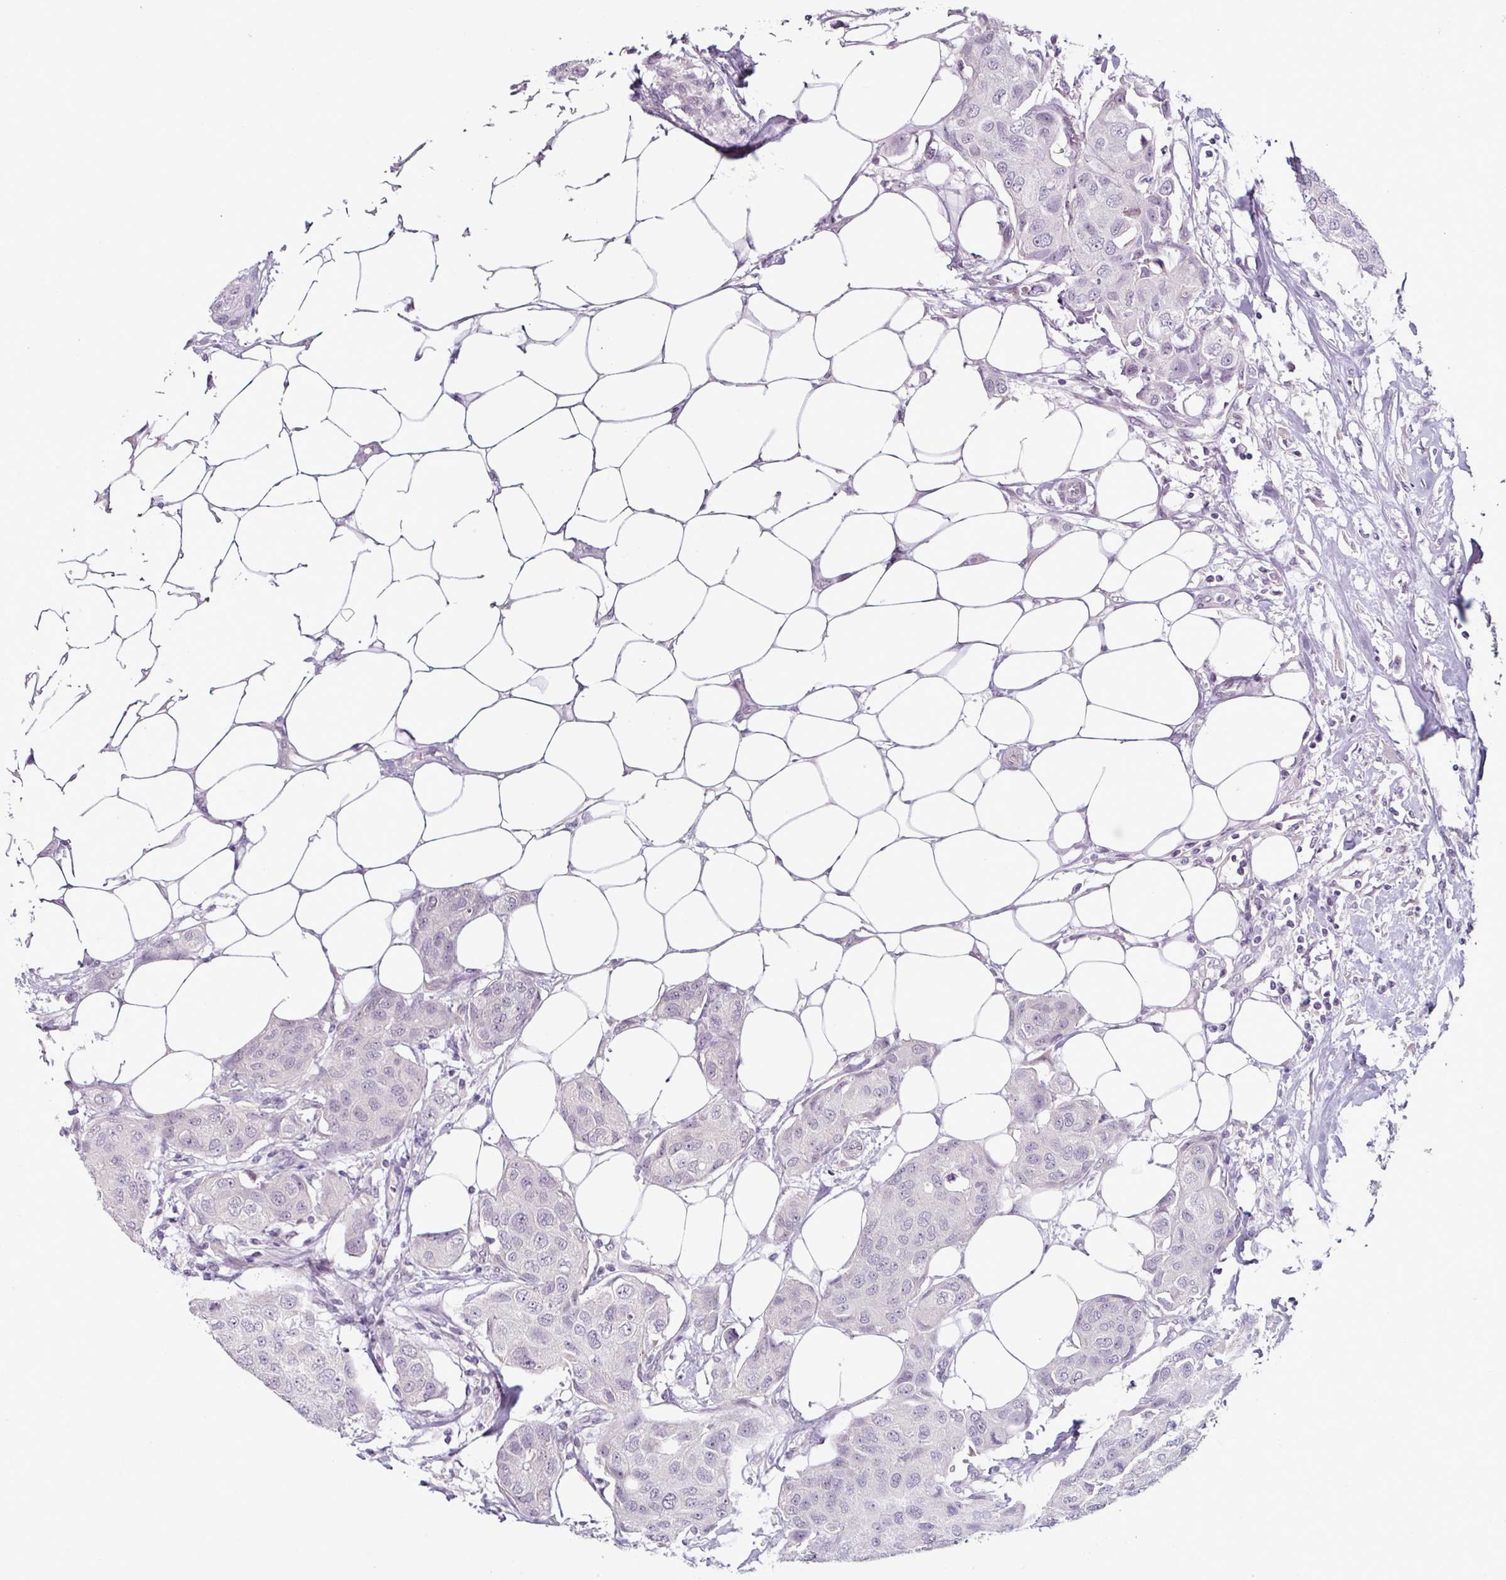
{"staining": {"intensity": "negative", "quantity": "none", "location": "none"}, "tissue": "breast cancer", "cell_type": "Tumor cells", "image_type": "cancer", "snomed": [{"axis": "morphology", "description": "Duct carcinoma"}, {"axis": "topography", "description": "Breast"}, {"axis": "topography", "description": "Lymph node"}], "caption": "The image exhibits no staining of tumor cells in breast intraductal carcinoma.", "gene": "OR52D1", "patient": {"sex": "female", "age": 80}}